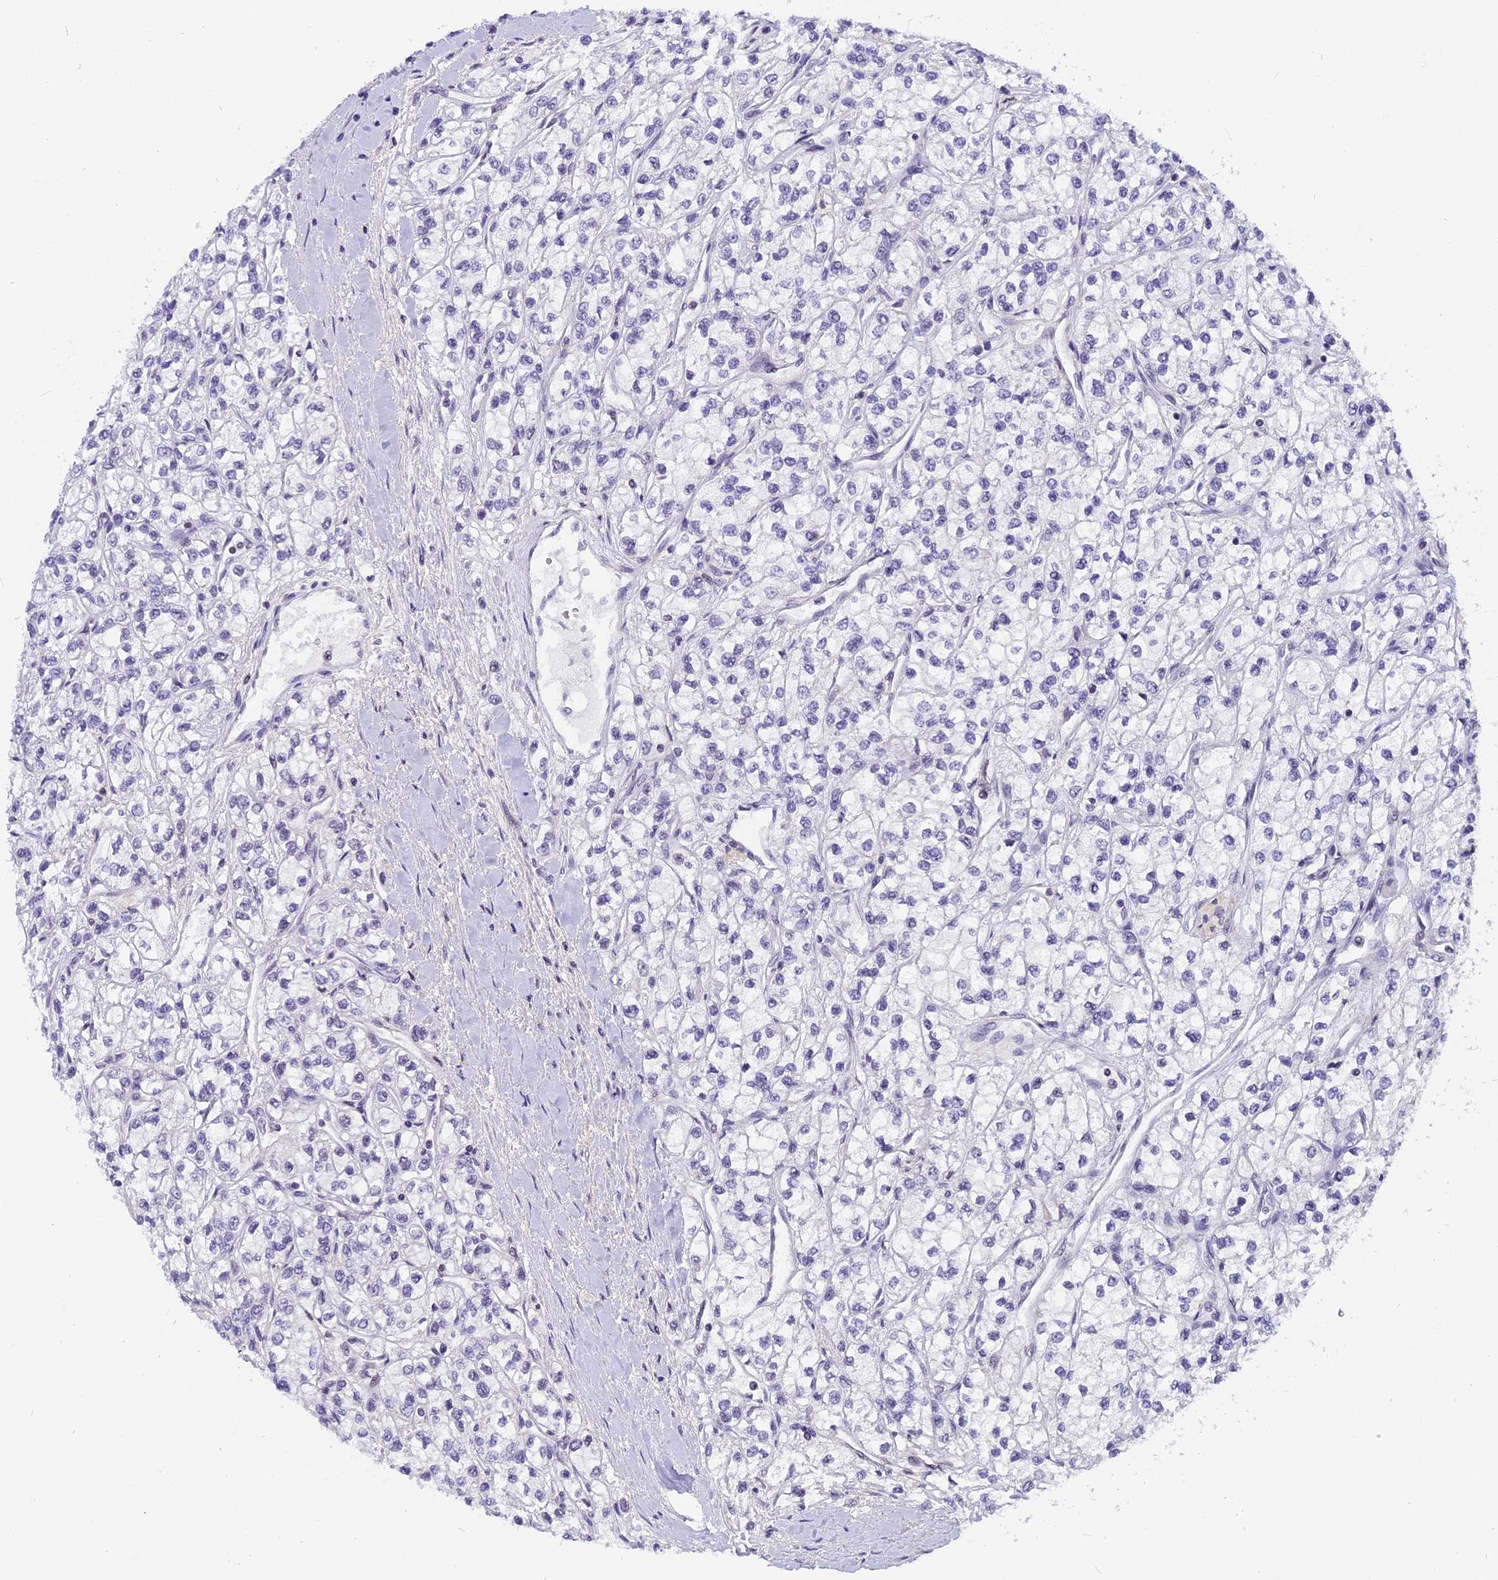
{"staining": {"intensity": "negative", "quantity": "none", "location": "none"}, "tissue": "renal cancer", "cell_type": "Tumor cells", "image_type": "cancer", "snomed": [{"axis": "morphology", "description": "Adenocarcinoma, NOS"}, {"axis": "topography", "description": "Kidney"}], "caption": "Renal cancer stained for a protein using immunohistochemistry shows no staining tumor cells.", "gene": "TADA3", "patient": {"sex": "male", "age": 80}}